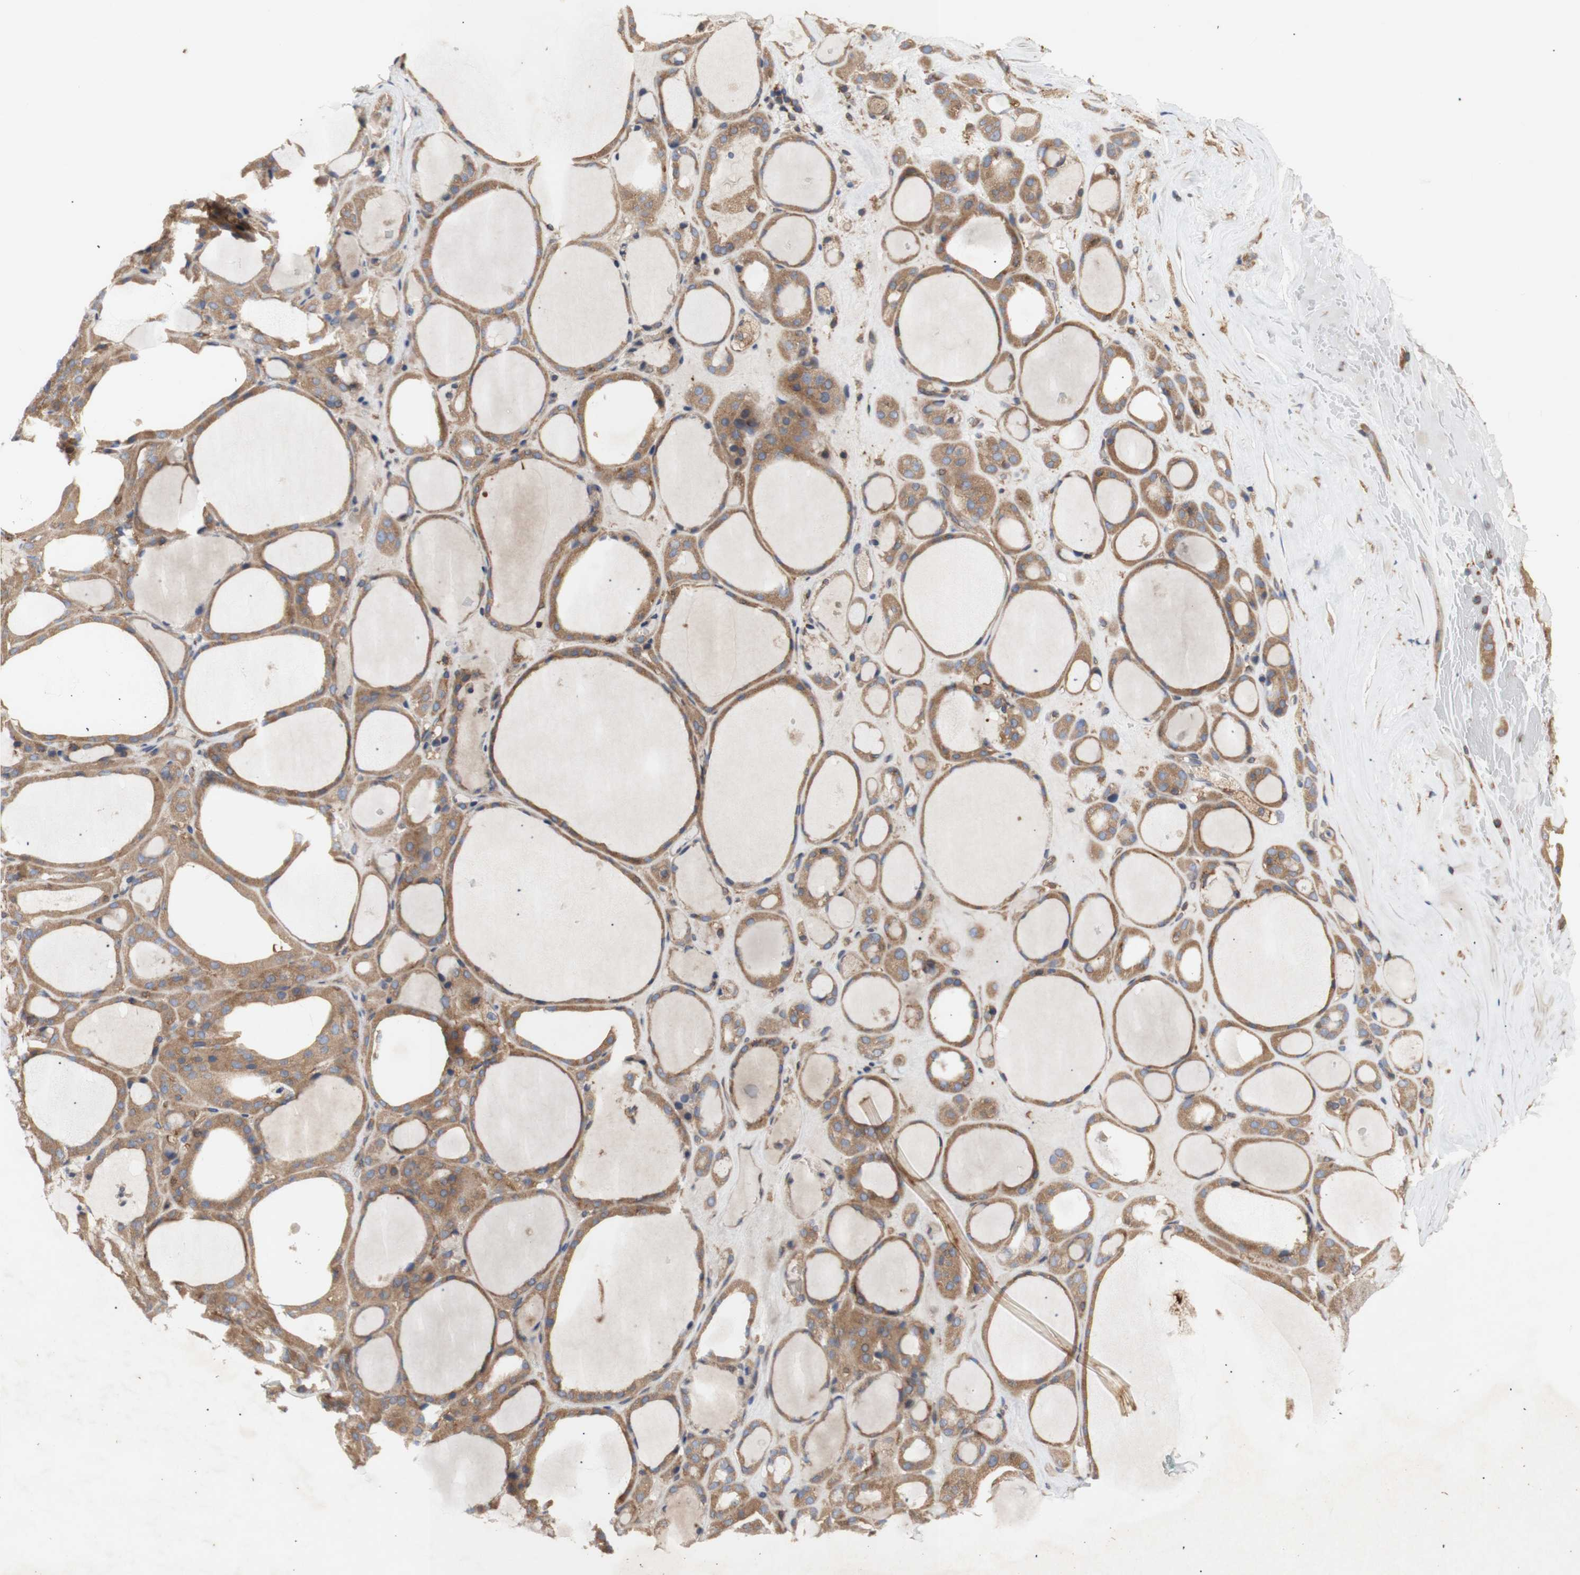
{"staining": {"intensity": "moderate", "quantity": ">75%", "location": "cytoplasmic/membranous"}, "tissue": "thyroid gland", "cell_type": "Glandular cells", "image_type": "normal", "snomed": [{"axis": "morphology", "description": "Normal tissue, NOS"}, {"axis": "morphology", "description": "Carcinoma, NOS"}, {"axis": "topography", "description": "Thyroid gland"}], "caption": "Immunohistochemical staining of benign human thyroid gland exhibits >75% levels of moderate cytoplasmic/membranous protein positivity in about >75% of glandular cells.", "gene": "IKBKG", "patient": {"sex": "female", "age": 86}}